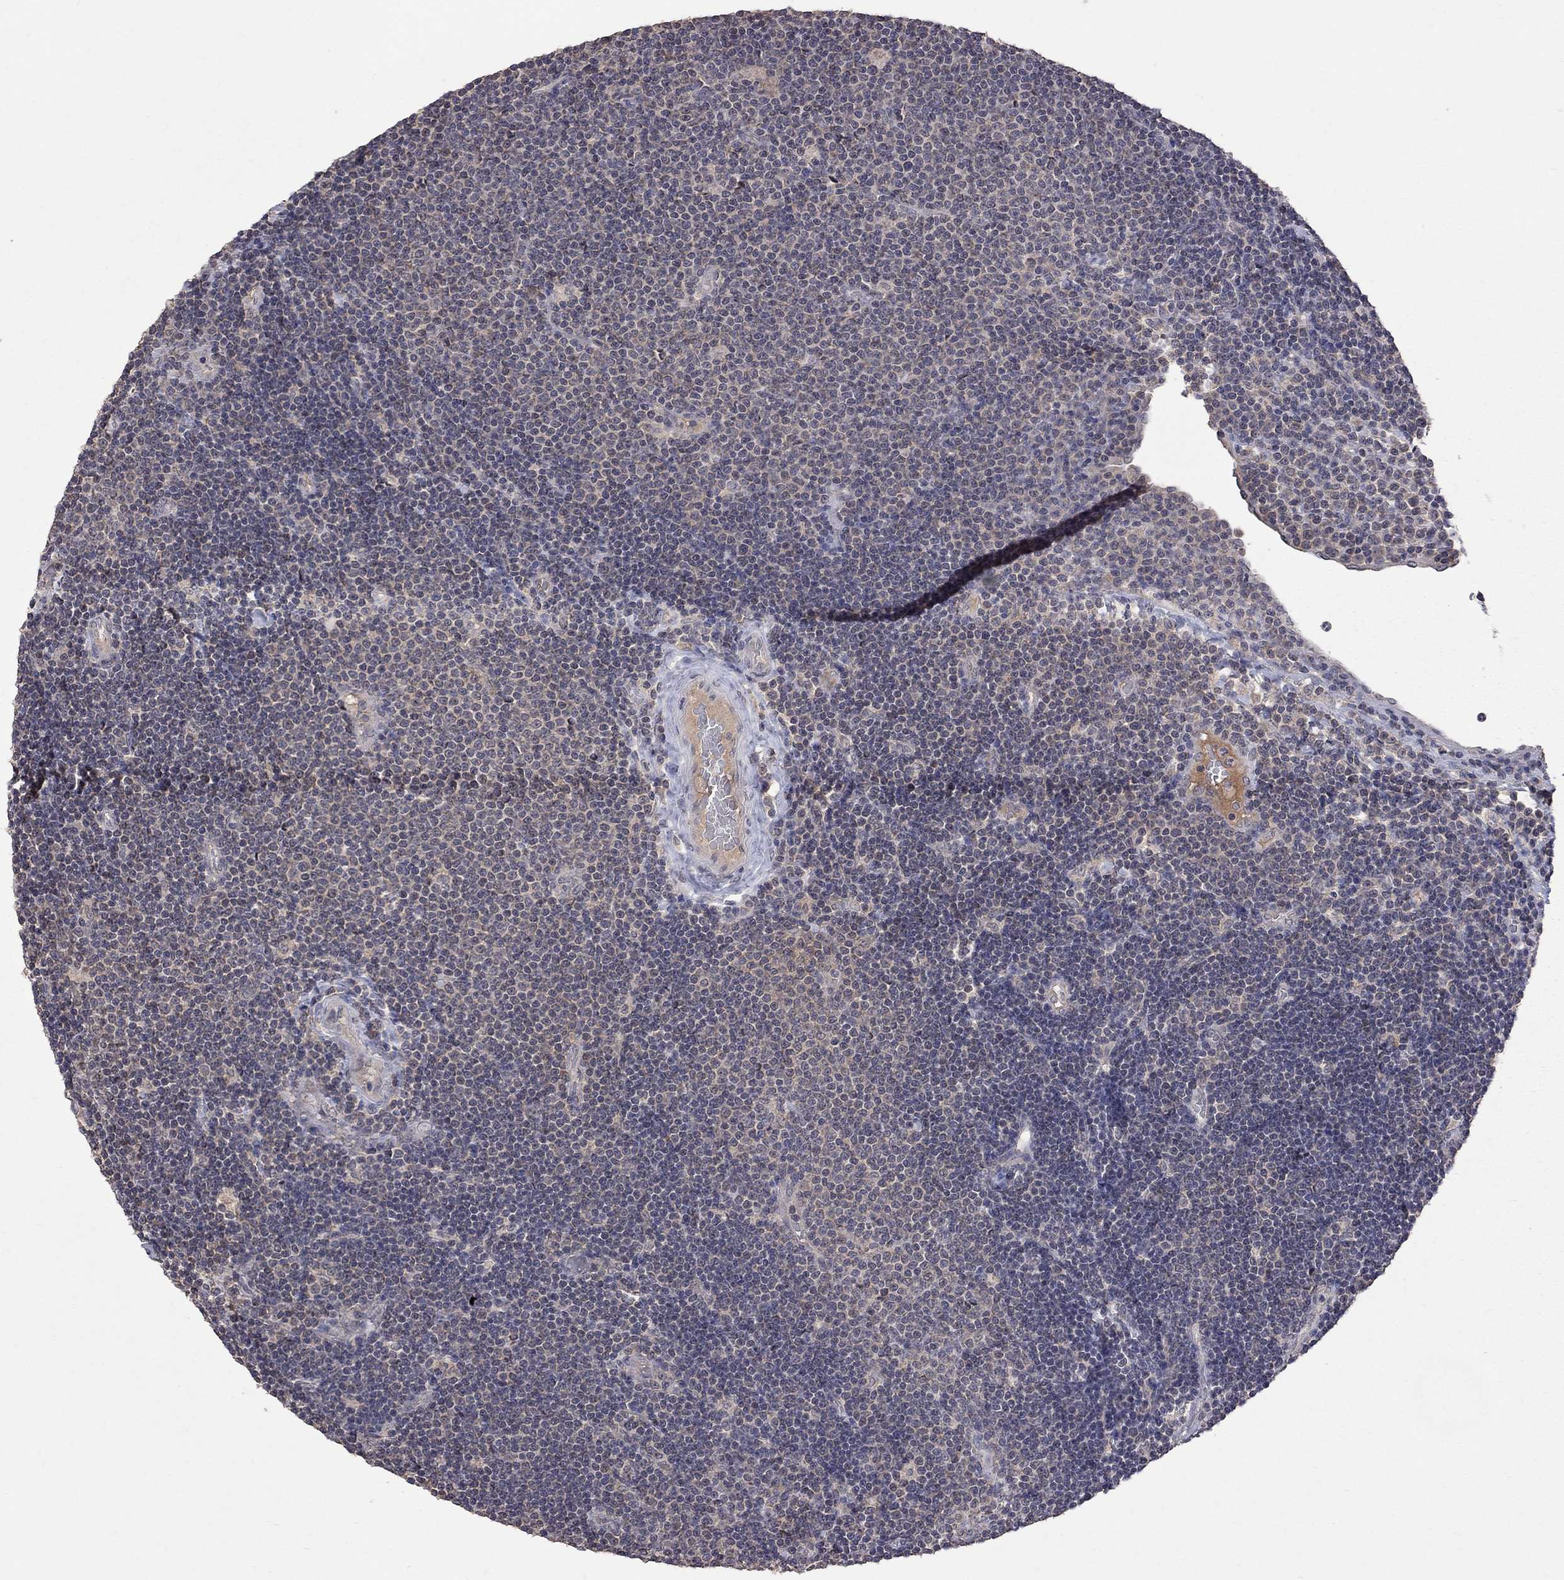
{"staining": {"intensity": "negative", "quantity": "none", "location": "none"}, "tissue": "lymphoma", "cell_type": "Tumor cells", "image_type": "cancer", "snomed": [{"axis": "morphology", "description": "Malignant lymphoma, non-Hodgkin's type, Low grade"}, {"axis": "topography", "description": "Brain"}], "caption": "Histopathology image shows no protein positivity in tumor cells of low-grade malignant lymphoma, non-Hodgkin's type tissue.", "gene": "HTR6", "patient": {"sex": "female", "age": 66}}